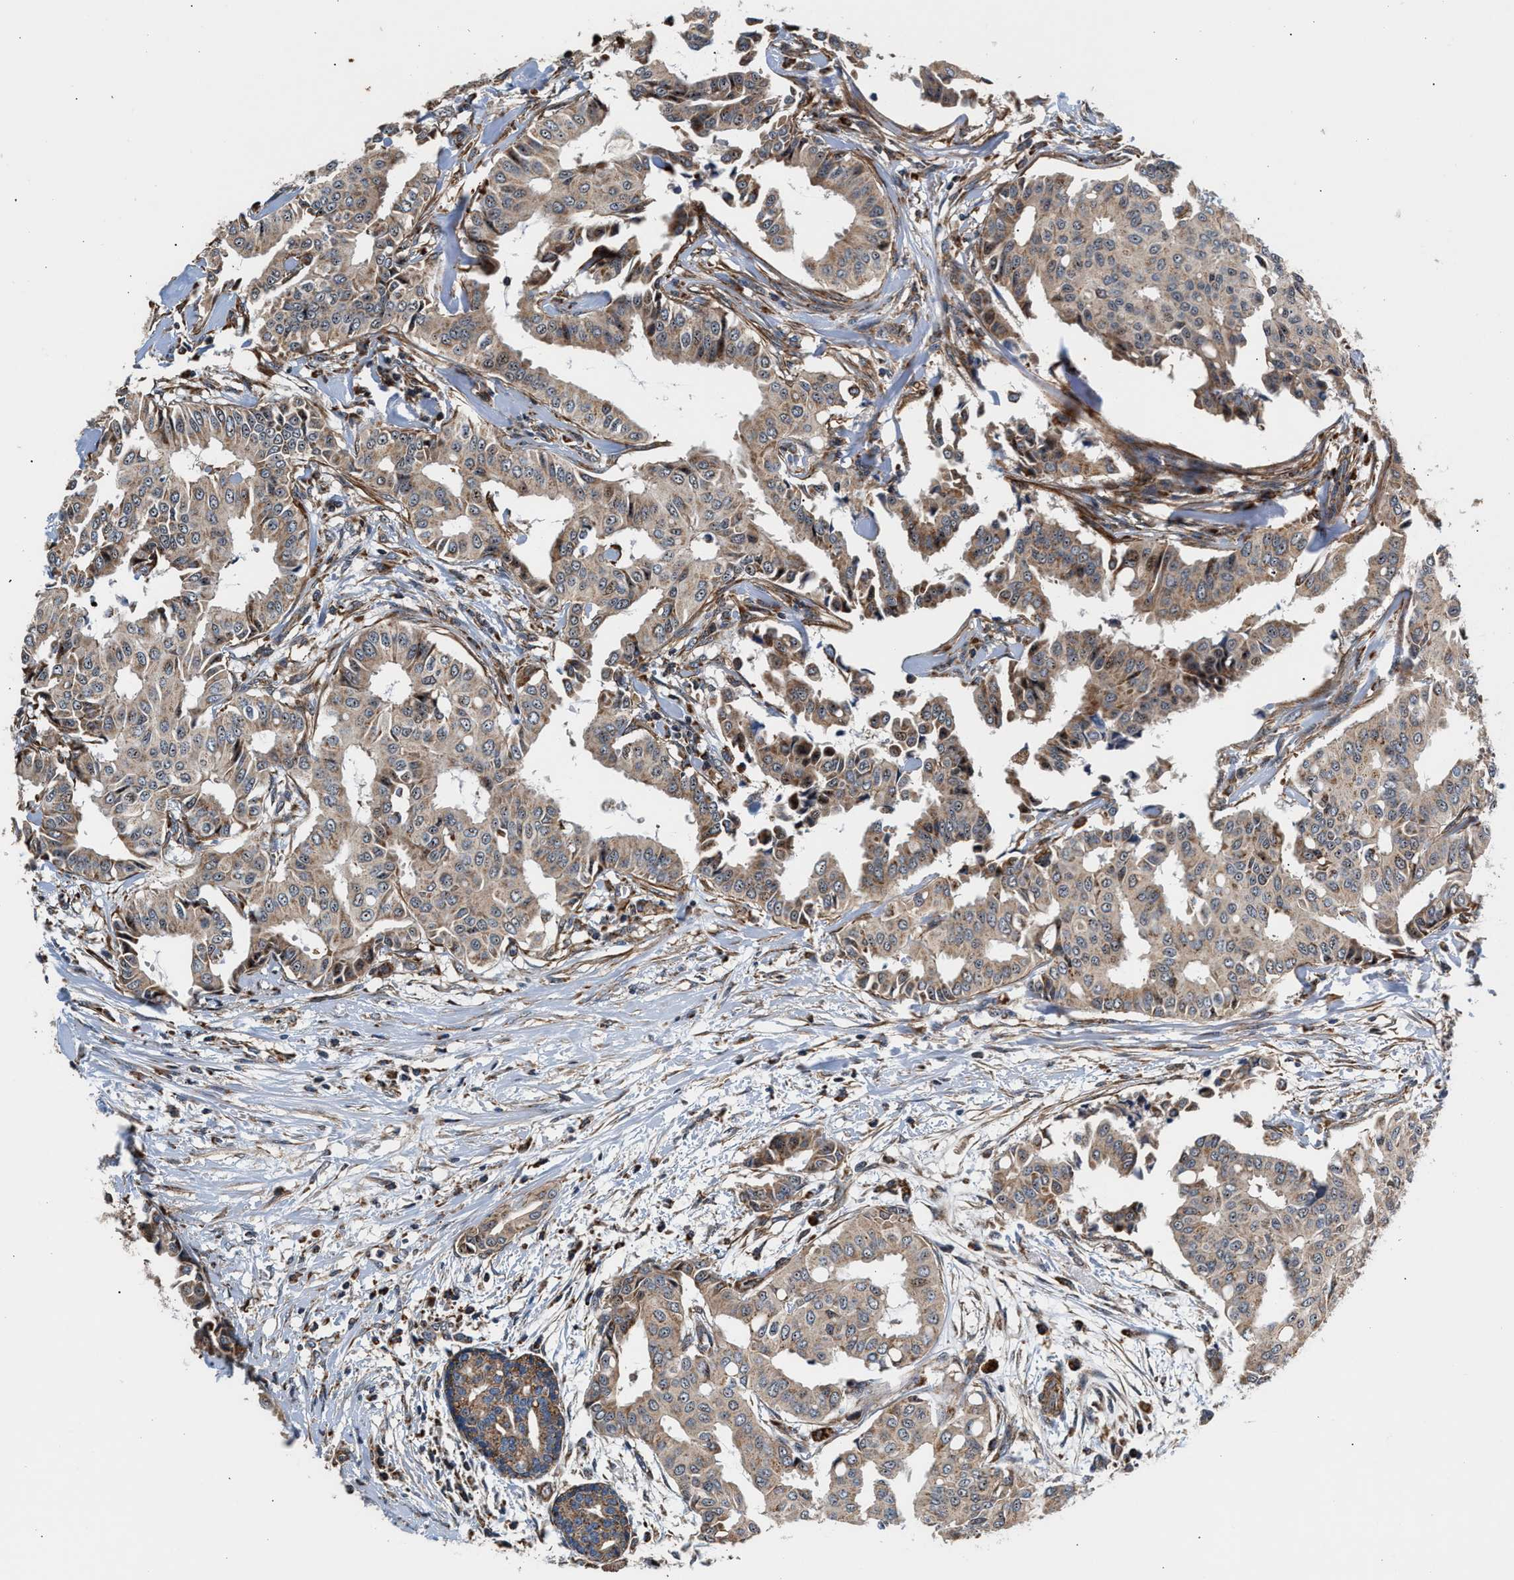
{"staining": {"intensity": "weak", "quantity": ">75%", "location": "cytoplasmic/membranous"}, "tissue": "head and neck cancer", "cell_type": "Tumor cells", "image_type": "cancer", "snomed": [{"axis": "morphology", "description": "Adenocarcinoma, NOS"}, {"axis": "topography", "description": "Salivary gland"}, {"axis": "topography", "description": "Head-Neck"}], "caption": "IHC of head and neck cancer (adenocarcinoma) demonstrates low levels of weak cytoplasmic/membranous staining in about >75% of tumor cells.", "gene": "SGK1", "patient": {"sex": "female", "age": 59}}